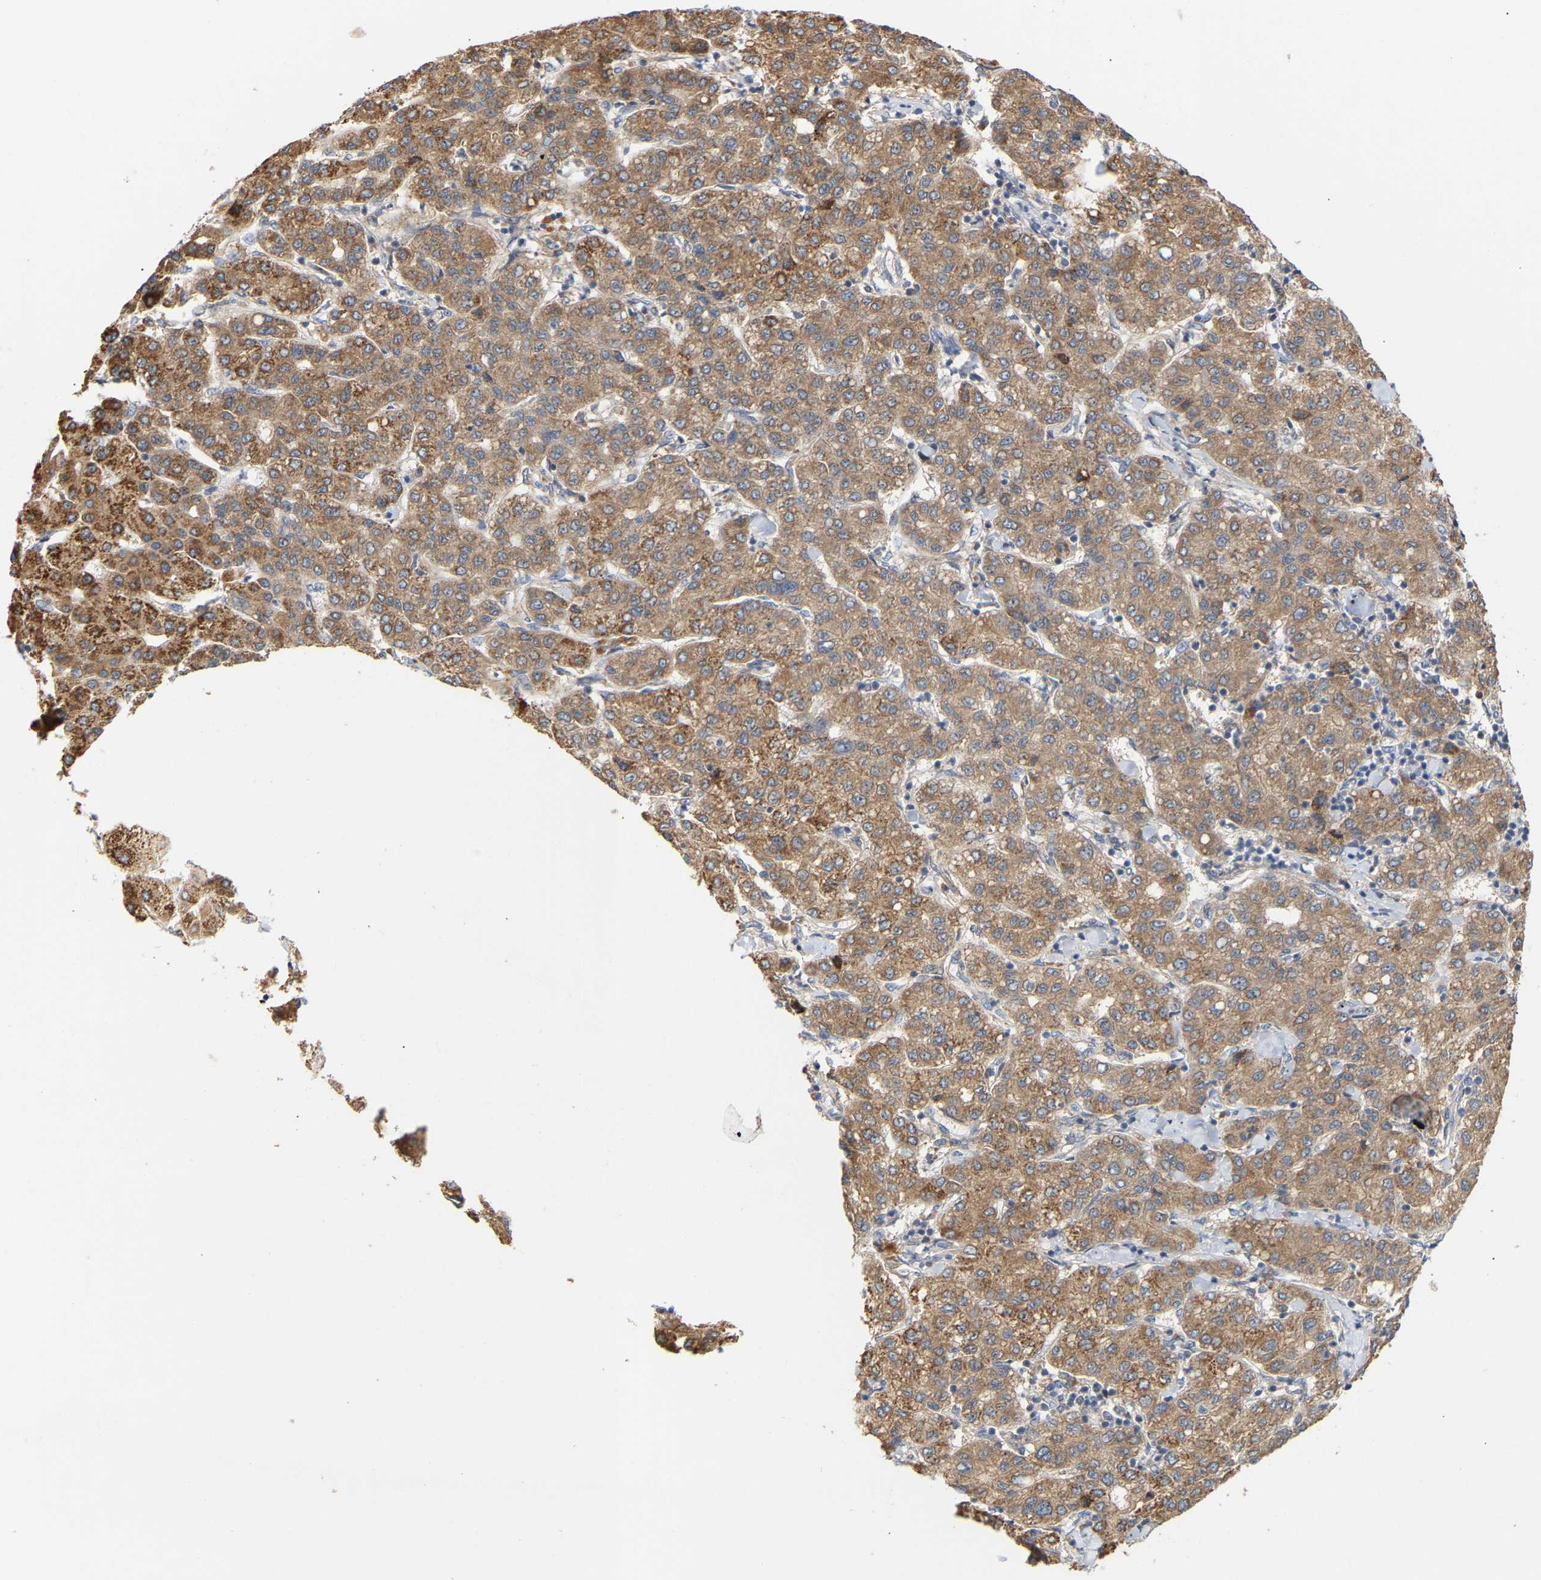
{"staining": {"intensity": "moderate", "quantity": ">75%", "location": "cytoplasmic/membranous"}, "tissue": "liver cancer", "cell_type": "Tumor cells", "image_type": "cancer", "snomed": [{"axis": "morphology", "description": "Carcinoma, Hepatocellular, NOS"}, {"axis": "topography", "description": "Liver"}], "caption": "Liver cancer (hepatocellular carcinoma) was stained to show a protein in brown. There is medium levels of moderate cytoplasmic/membranous positivity in about >75% of tumor cells.", "gene": "TPMT", "patient": {"sex": "male", "age": 65}}